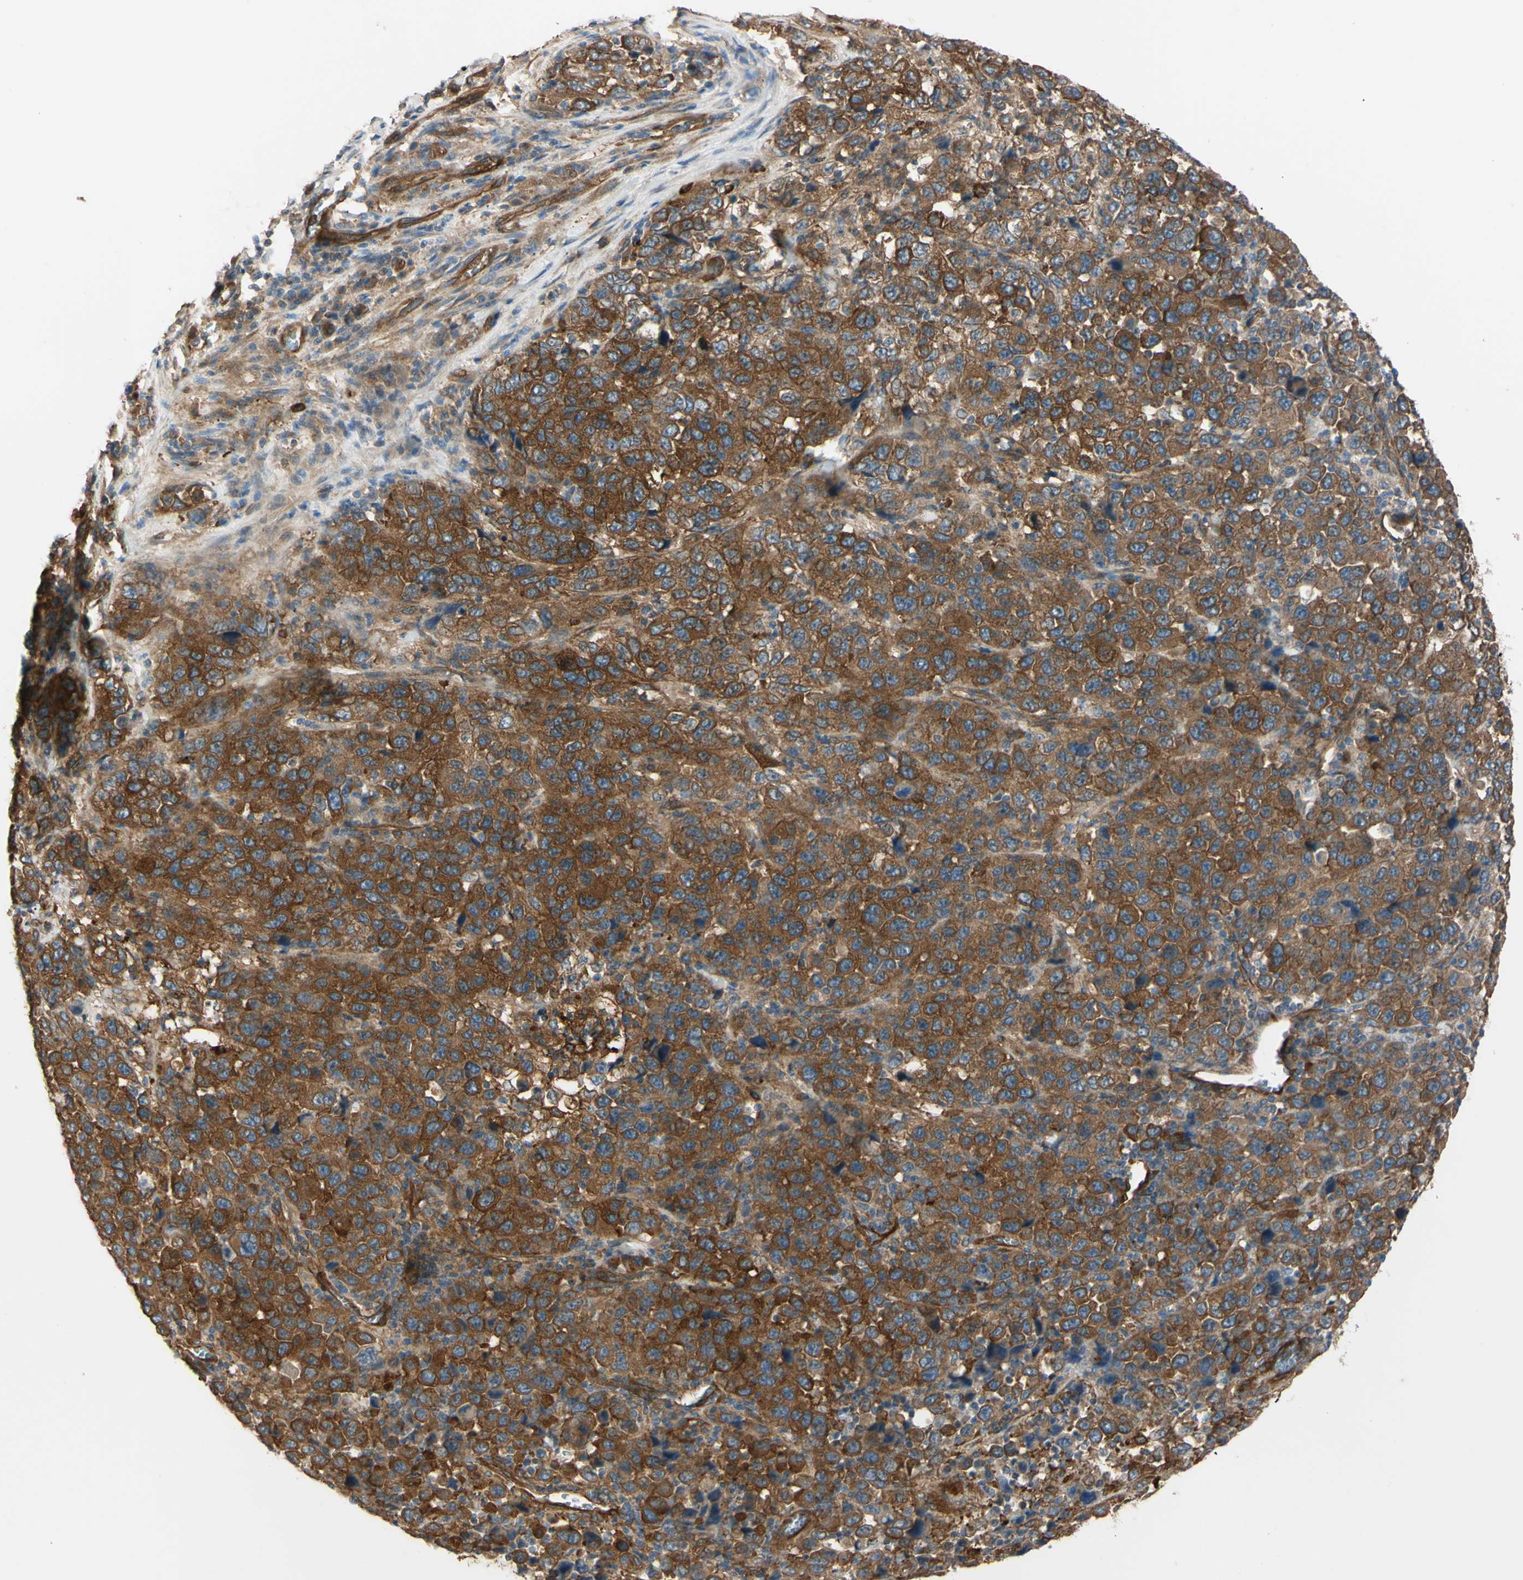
{"staining": {"intensity": "strong", "quantity": ">75%", "location": "cytoplasmic/membranous"}, "tissue": "stomach cancer", "cell_type": "Tumor cells", "image_type": "cancer", "snomed": [{"axis": "morphology", "description": "Normal tissue, NOS"}, {"axis": "morphology", "description": "Adenocarcinoma, NOS"}, {"axis": "topography", "description": "Stomach, upper"}, {"axis": "topography", "description": "Stomach"}], "caption": "This histopathology image reveals IHC staining of stomach adenocarcinoma, with high strong cytoplasmic/membranous expression in approximately >75% of tumor cells.", "gene": "PTPN12", "patient": {"sex": "male", "age": 59}}